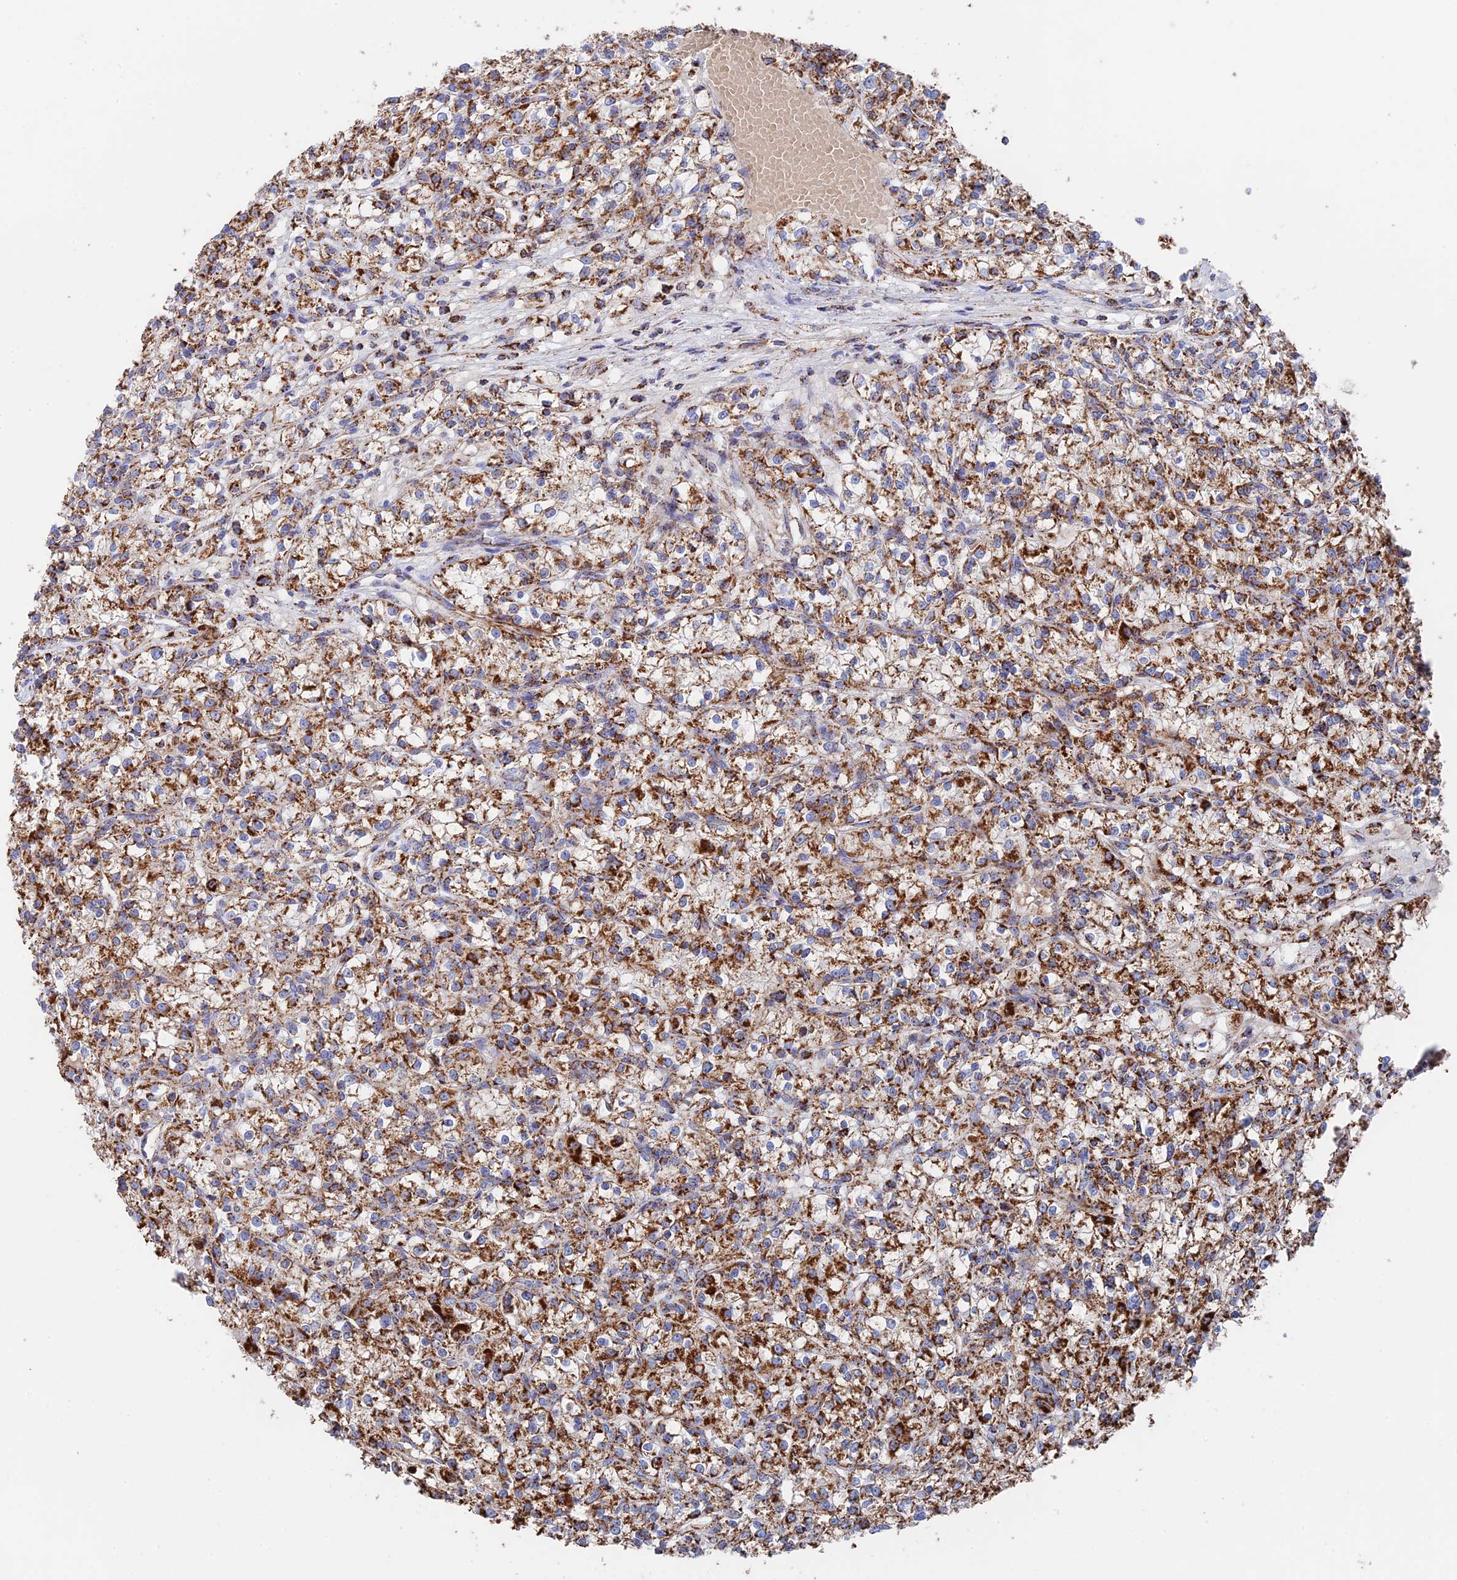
{"staining": {"intensity": "strong", "quantity": ">75%", "location": "cytoplasmic/membranous"}, "tissue": "renal cancer", "cell_type": "Tumor cells", "image_type": "cancer", "snomed": [{"axis": "morphology", "description": "Adenocarcinoma, NOS"}, {"axis": "topography", "description": "Kidney"}], "caption": "Protein staining of adenocarcinoma (renal) tissue demonstrates strong cytoplasmic/membranous positivity in about >75% of tumor cells.", "gene": "HAUS8", "patient": {"sex": "female", "age": 59}}